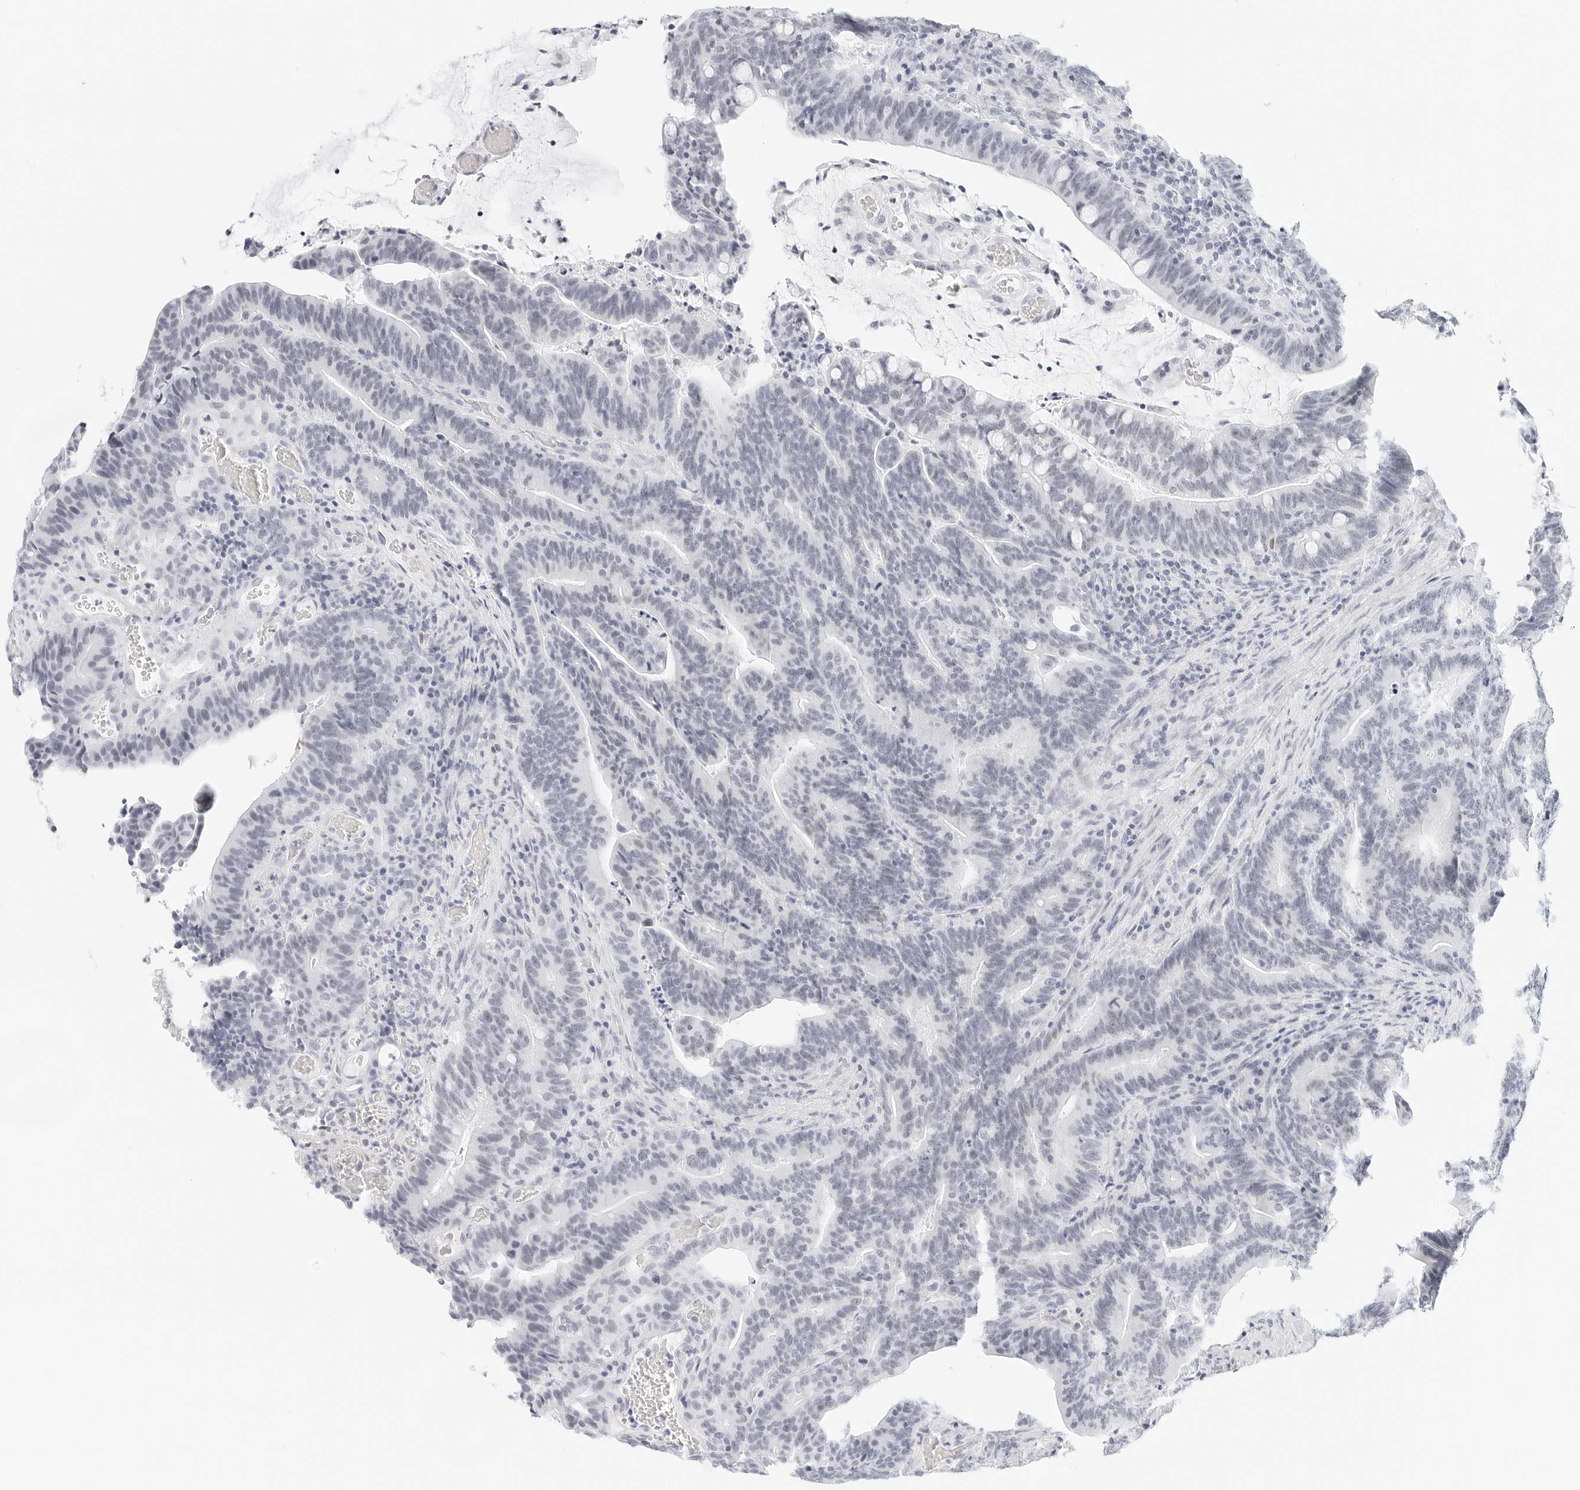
{"staining": {"intensity": "negative", "quantity": "none", "location": "none"}, "tissue": "colorectal cancer", "cell_type": "Tumor cells", "image_type": "cancer", "snomed": [{"axis": "morphology", "description": "Adenocarcinoma, NOS"}, {"axis": "topography", "description": "Colon"}], "caption": "This is a image of immunohistochemistry staining of colorectal adenocarcinoma, which shows no staining in tumor cells.", "gene": "CD22", "patient": {"sex": "female", "age": 66}}